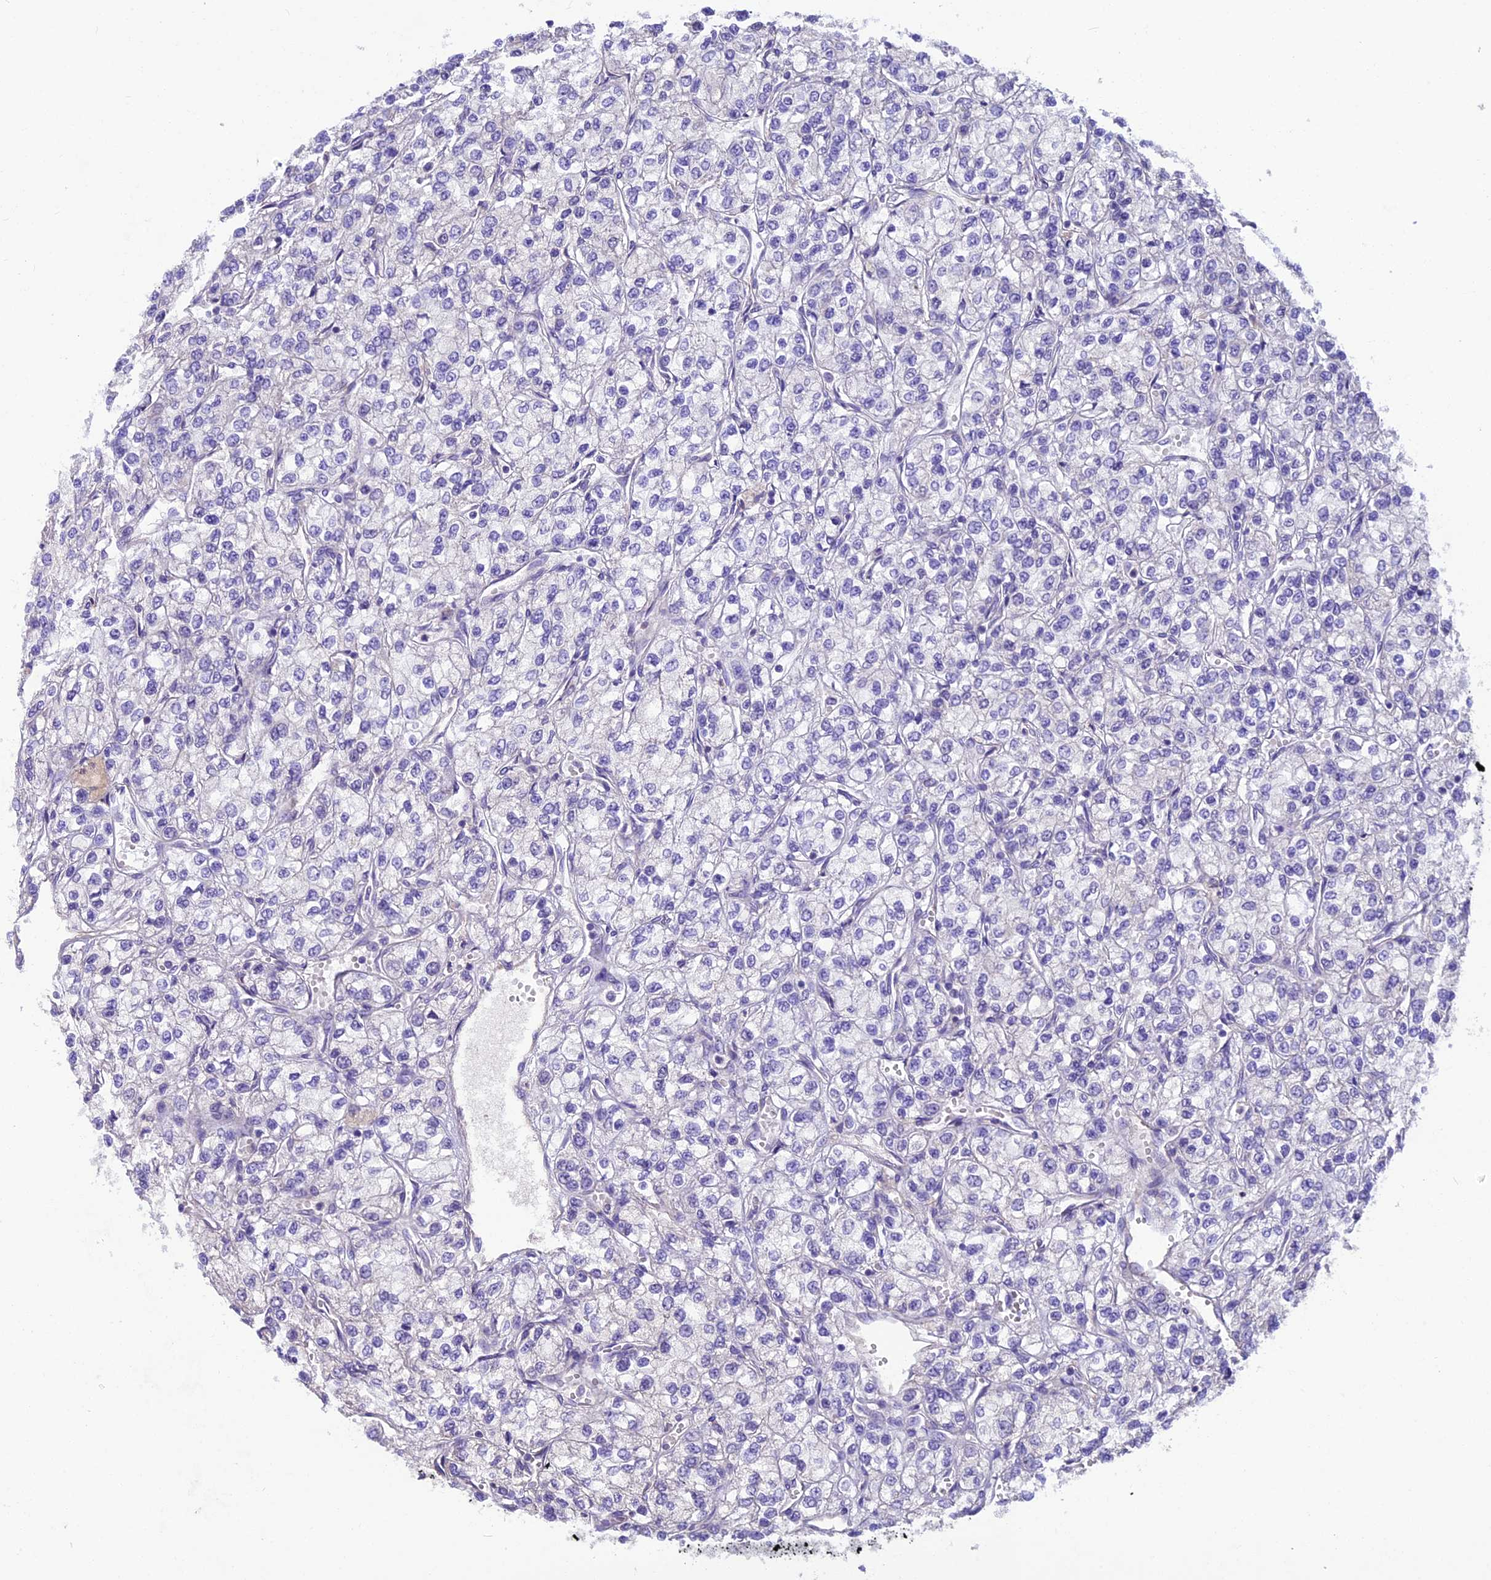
{"staining": {"intensity": "negative", "quantity": "none", "location": "none"}, "tissue": "renal cancer", "cell_type": "Tumor cells", "image_type": "cancer", "snomed": [{"axis": "morphology", "description": "Adenocarcinoma, NOS"}, {"axis": "topography", "description": "Kidney"}], "caption": "Tumor cells show no significant staining in renal cancer (adenocarcinoma).", "gene": "ANO3", "patient": {"sex": "male", "age": 80}}